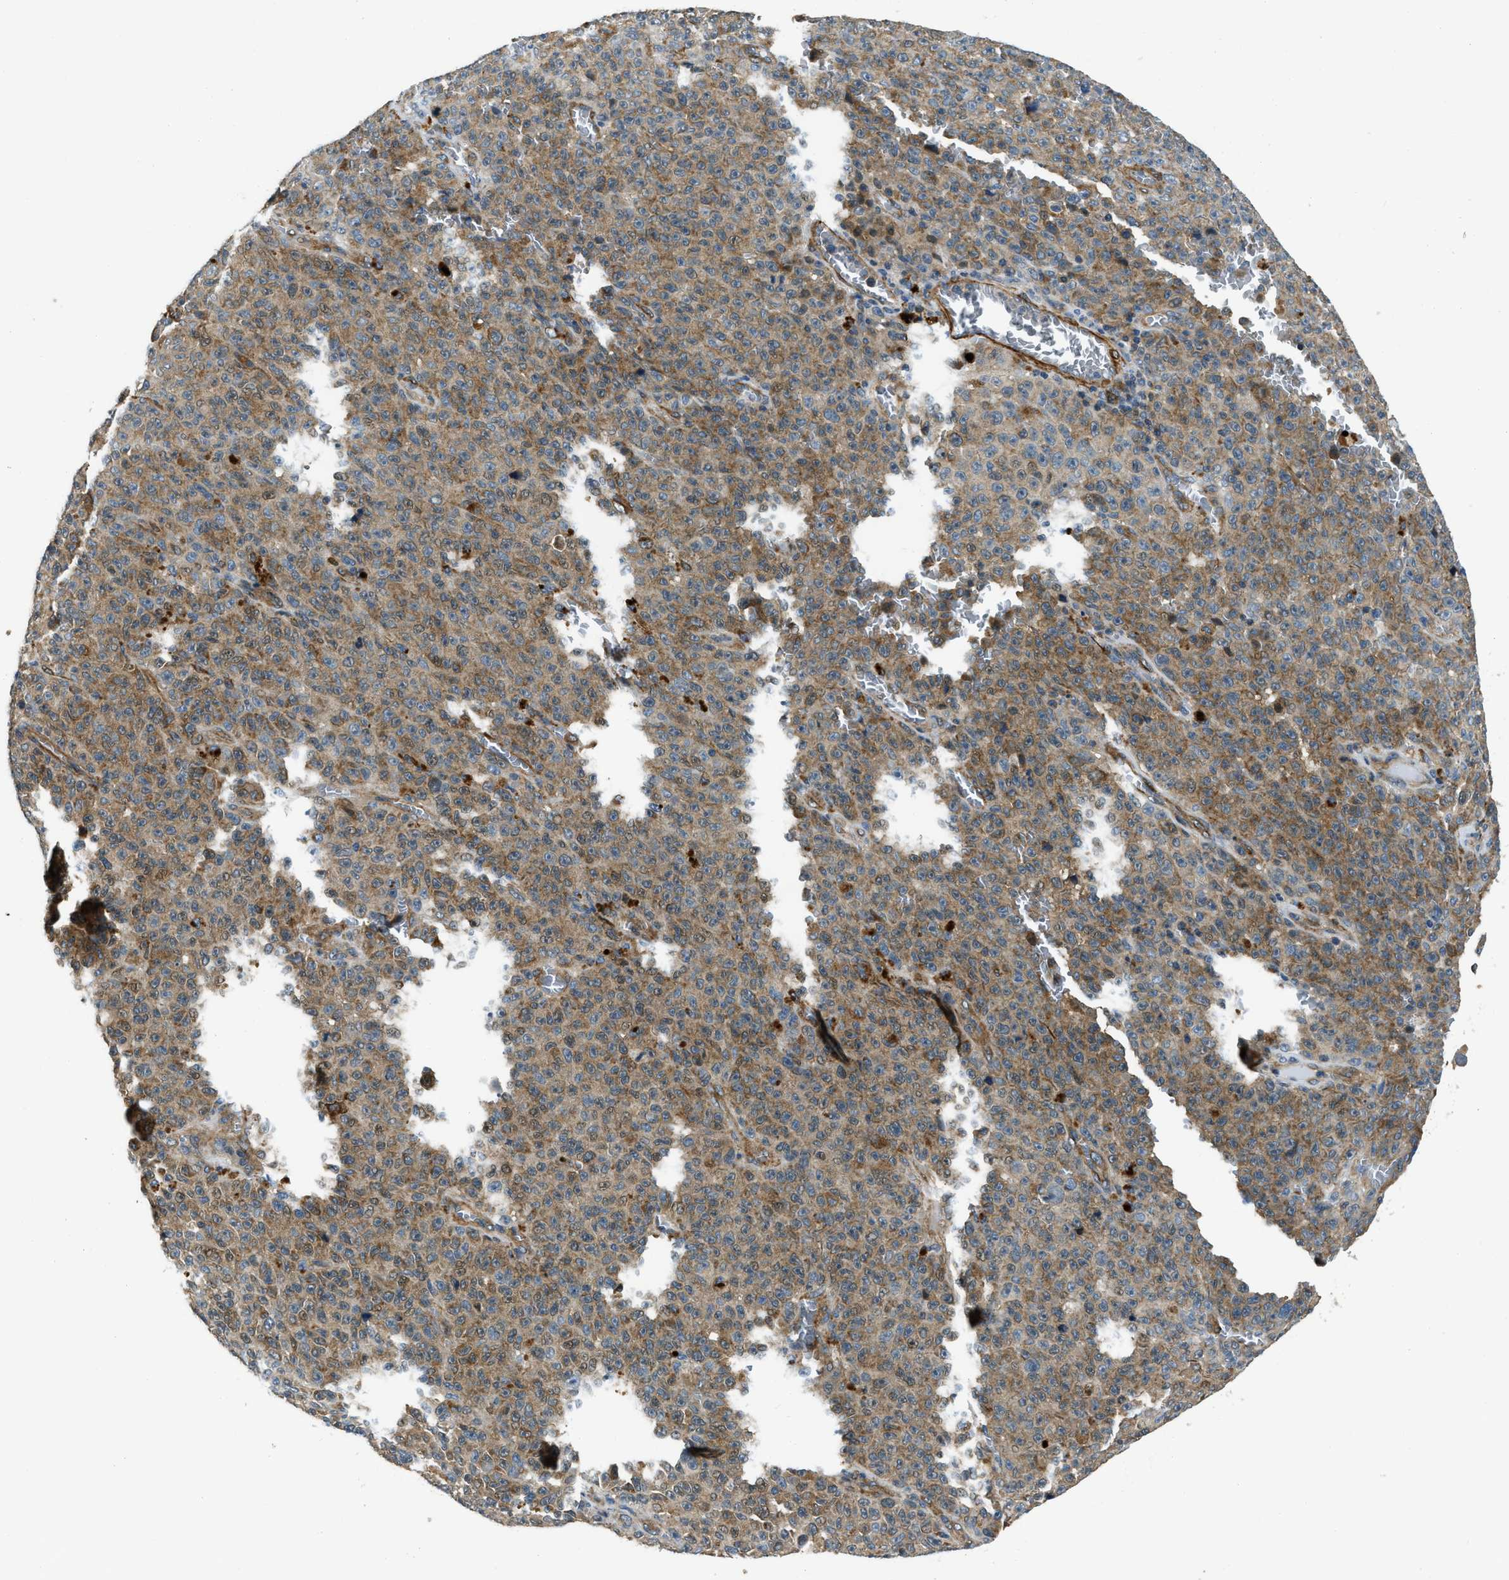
{"staining": {"intensity": "moderate", "quantity": ">75%", "location": "cytoplasmic/membranous"}, "tissue": "melanoma", "cell_type": "Tumor cells", "image_type": "cancer", "snomed": [{"axis": "morphology", "description": "Malignant melanoma, NOS"}, {"axis": "topography", "description": "Skin"}], "caption": "Tumor cells show medium levels of moderate cytoplasmic/membranous positivity in about >75% of cells in malignant melanoma.", "gene": "NUDCD3", "patient": {"sex": "female", "age": 82}}